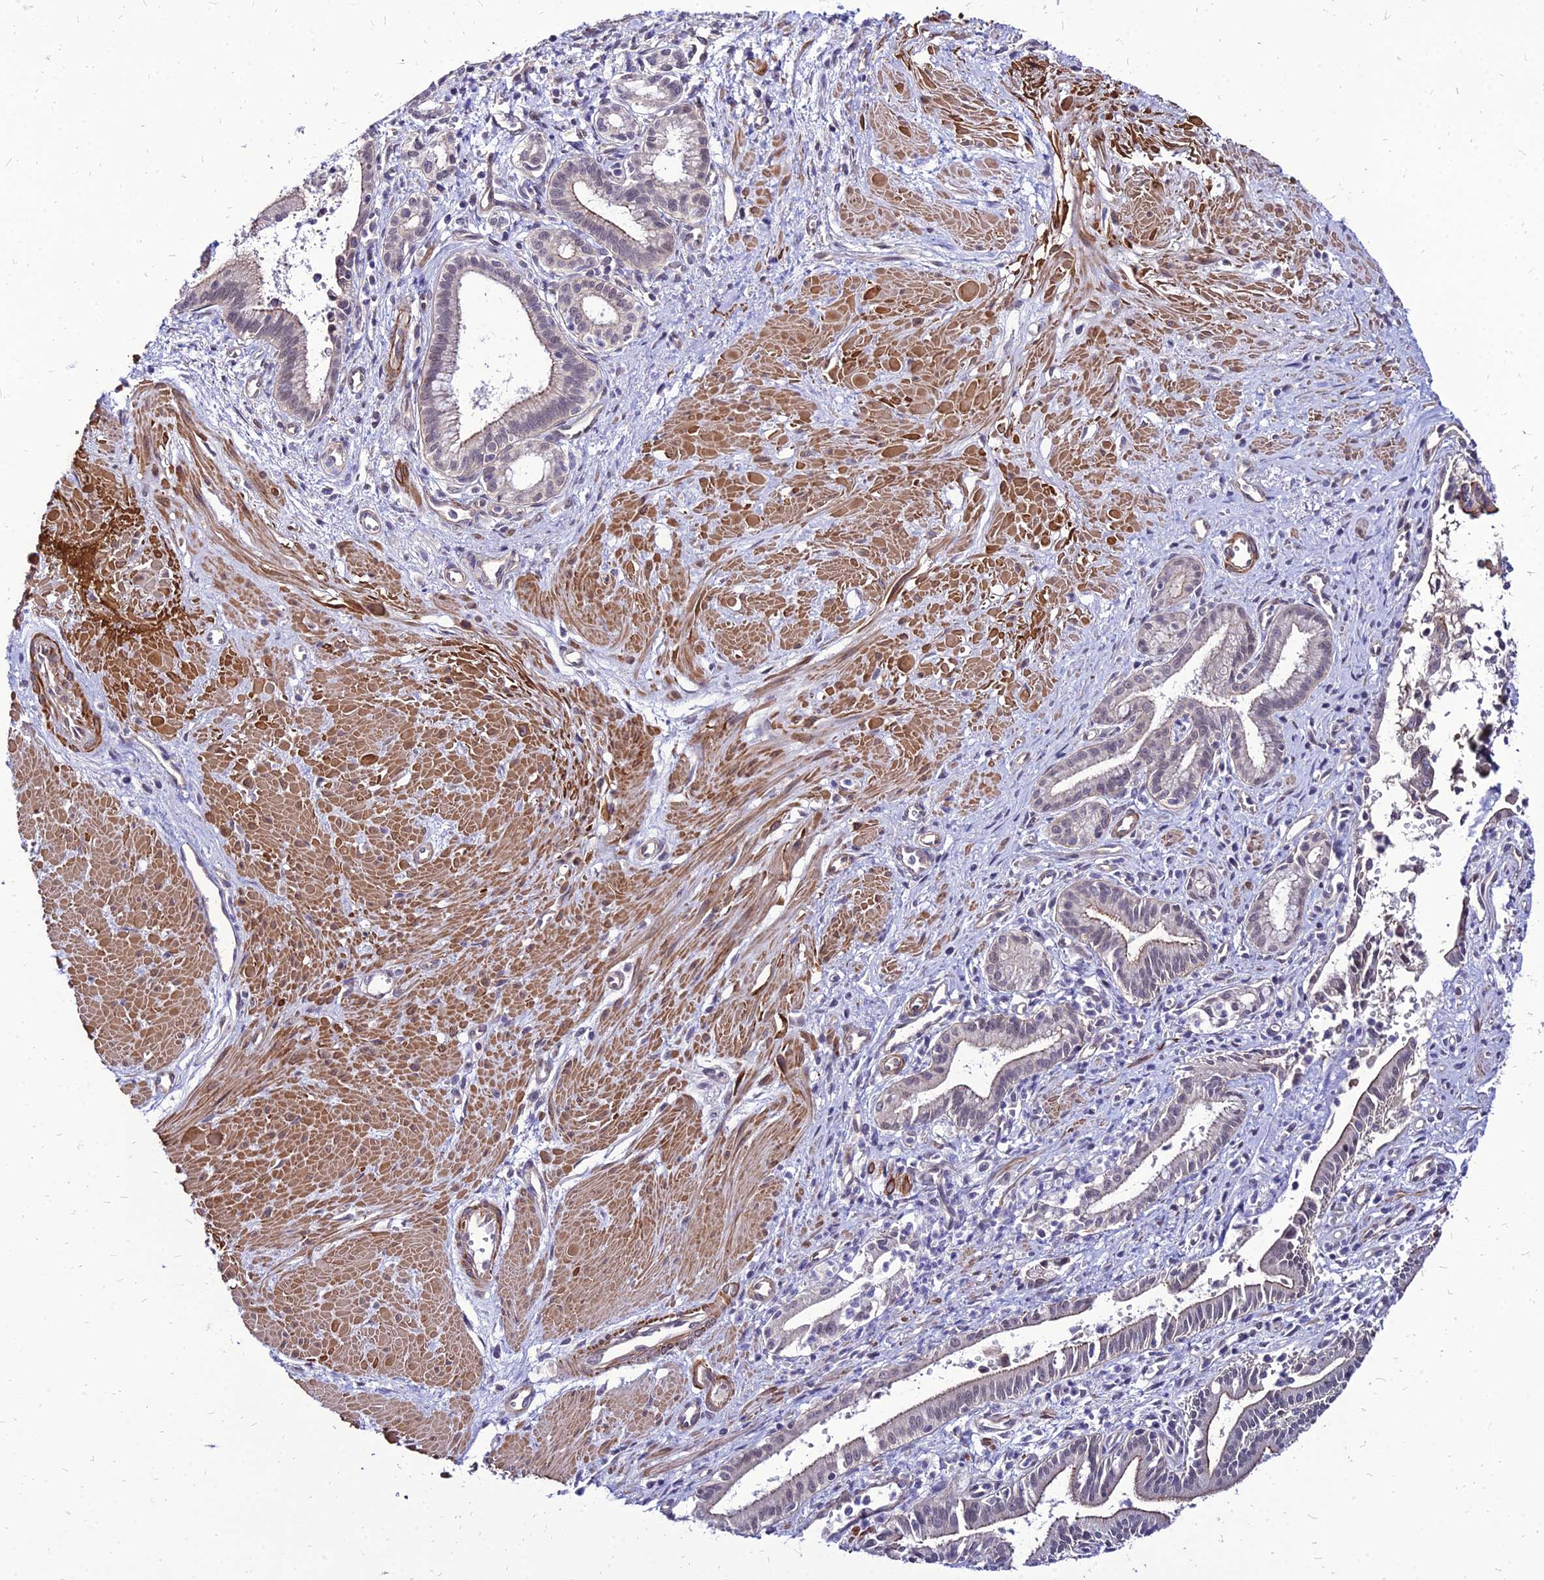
{"staining": {"intensity": "weak", "quantity": "25%-75%", "location": "cytoplasmic/membranous,nuclear"}, "tissue": "pancreatic cancer", "cell_type": "Tumor cells", "image_type": "cancer", "snomed": [{"axis": "morphology", "description": "Adenocarcinoma, NOS"}, {"axis": "topography", "description": "Pancreas"}], "caption": "Adenocarcinoma (pancreatic) tissue reveals weak cytoplasmic/membranous and nuclear positivity in approximately 25%-75% of tumor cells, visualized by immunohistochemistry.", "gene": "YEATS2", "patient": {"sex": "male", "age": 78}}